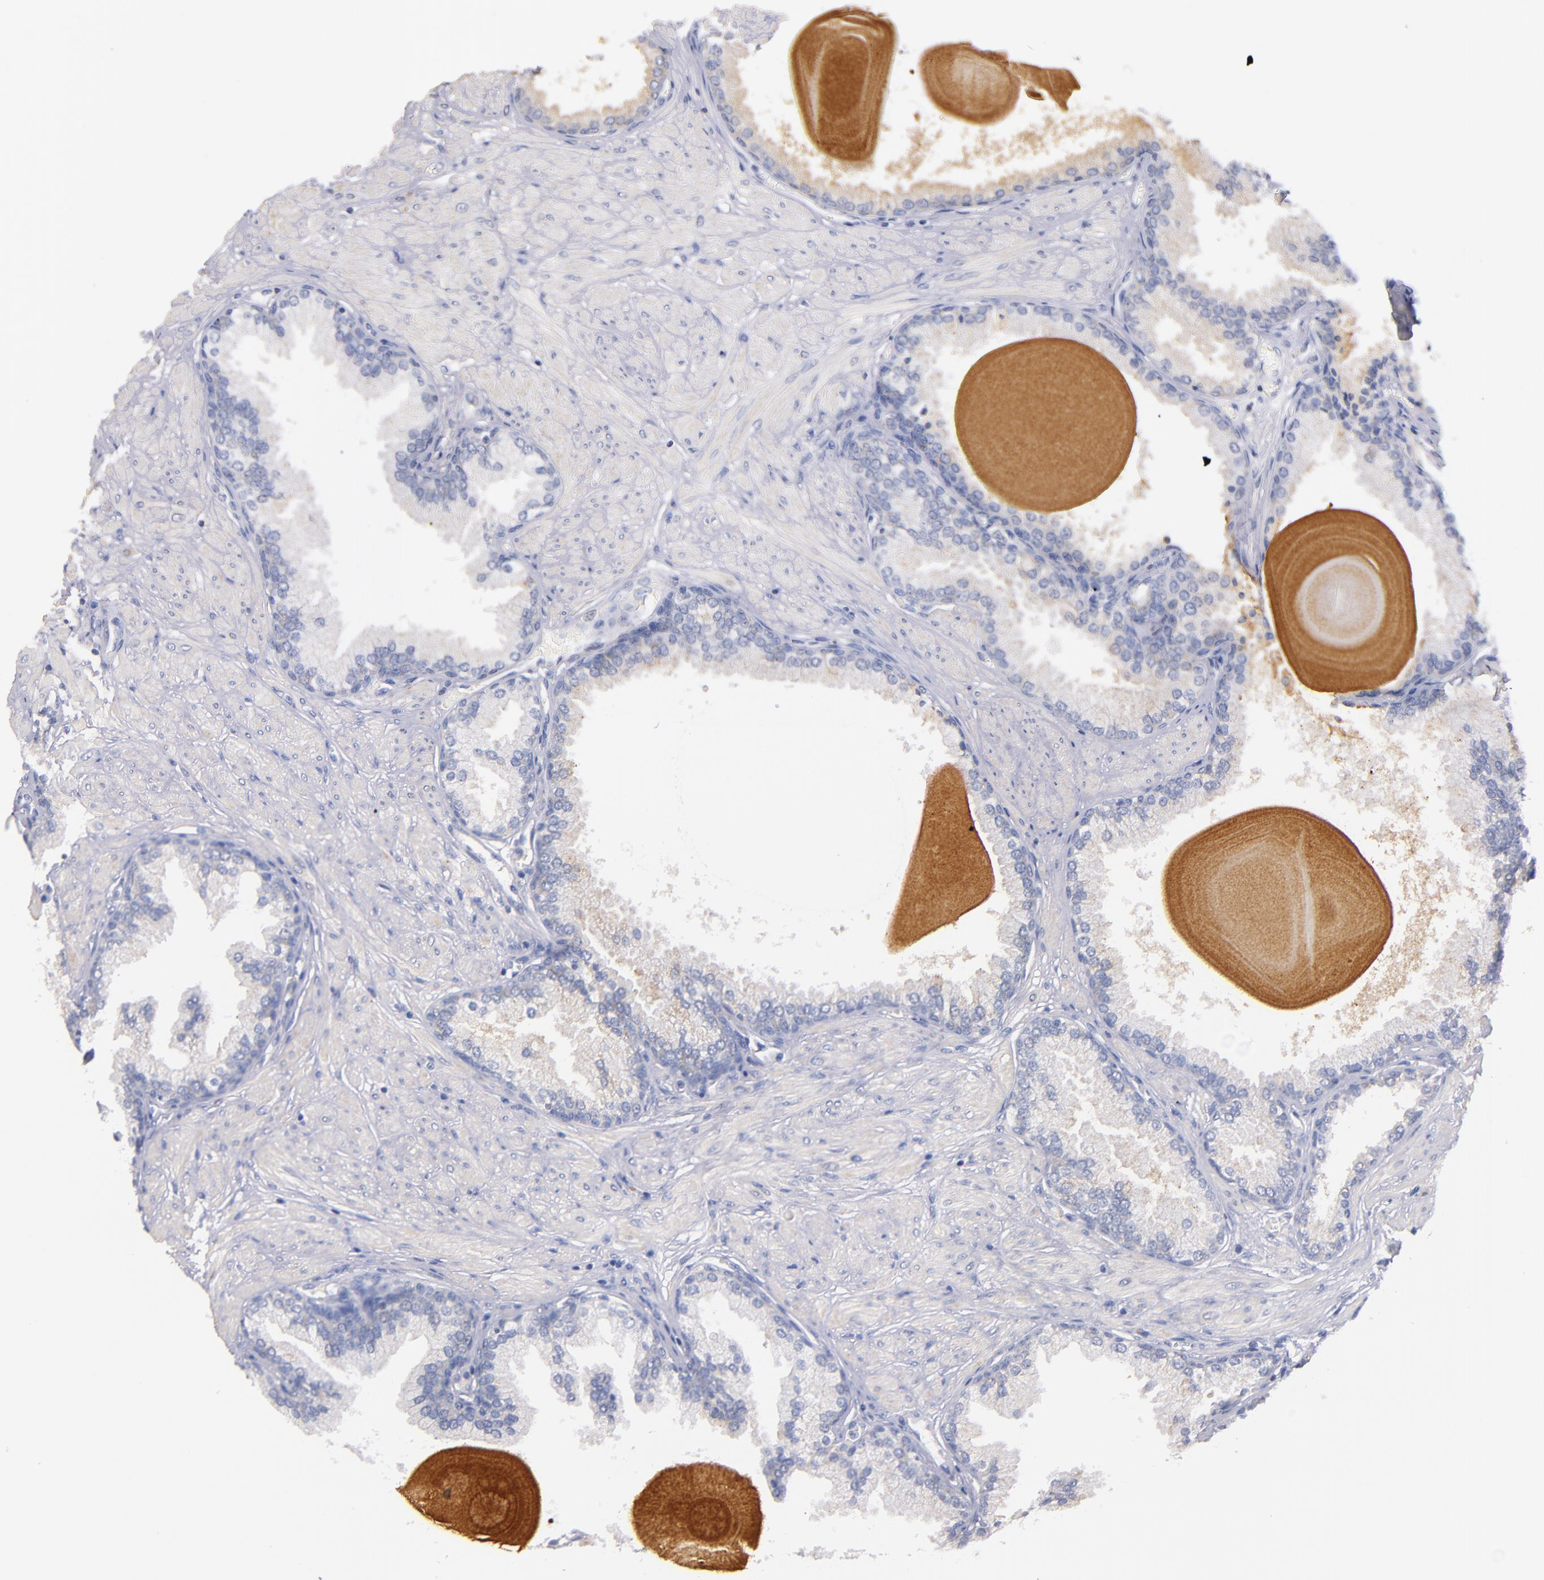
{"staining": {"intensity": "negative", "quantity": "none", "location": "none"}, "tissue": "prostate", "cell_type": "Glandular cells", "image_type": "normal", "snomed": [{"axis": "morphology", "description": "Normal tissue, NOS"}, {"axis": "topography", "description": "Prostate"}], "caption": "The histopathology image demonstrates no significant staining in glandular cells of prostate. (Brightfield microscopy of DAB IHC at high magnification).", "gene": "CNTNAP2", "patient": {"sex": "male", "age": 51}}